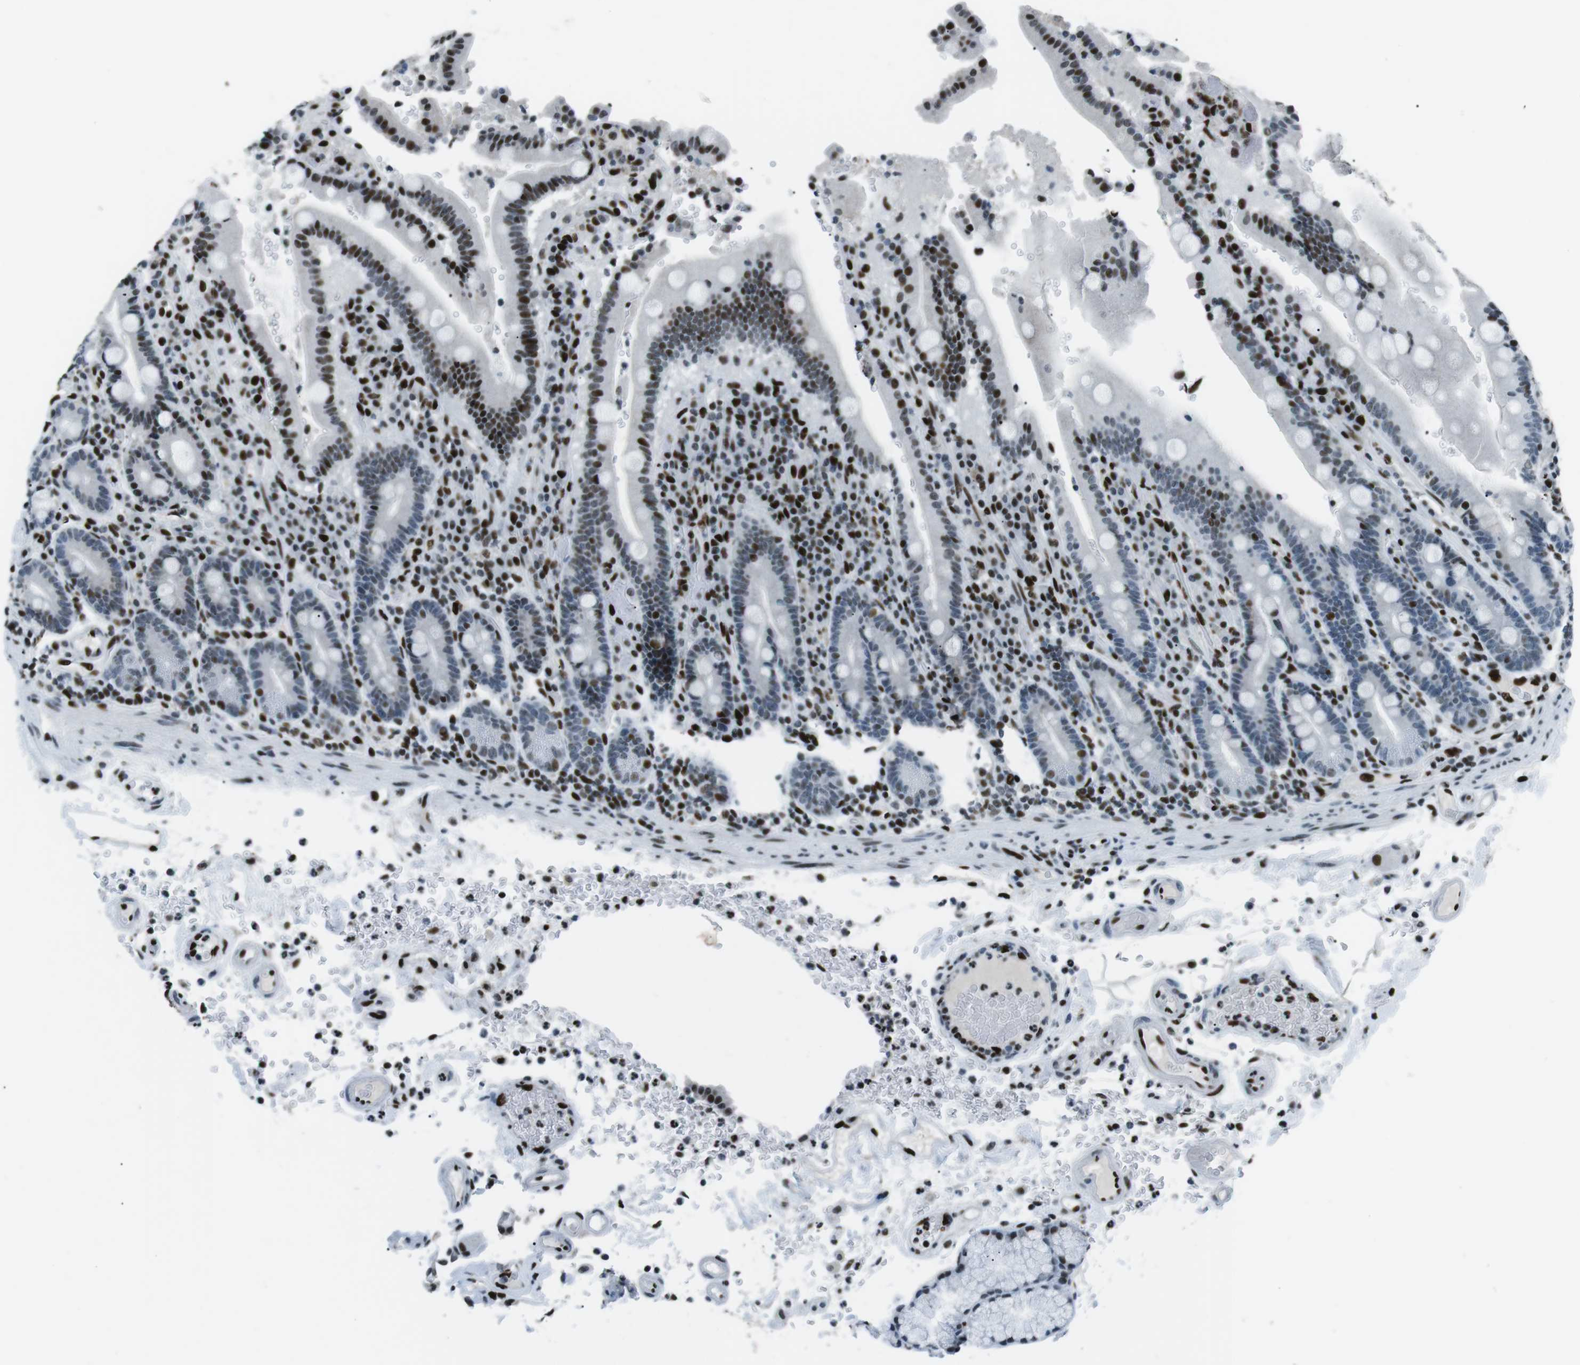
{"staining": {"intensity": "strong", "quantity": "25%-75%", "location": "nuclear"}, "tissue": "duodenum", "cell_type": "Glandular cells", "image_type": "normal", "snomed": [{"axis": "morphology", "description": "Normal tissue, NOS"}, {"axis": "topography", "description": "Small intestine, NOS"}], "caption": "The micrograph demonstrates a brown stain indicating the presence of a protein in the nuclear of glandular cells in duodenum.", "gene": "PML", "patient": {"sex": "female", "age": 71}}